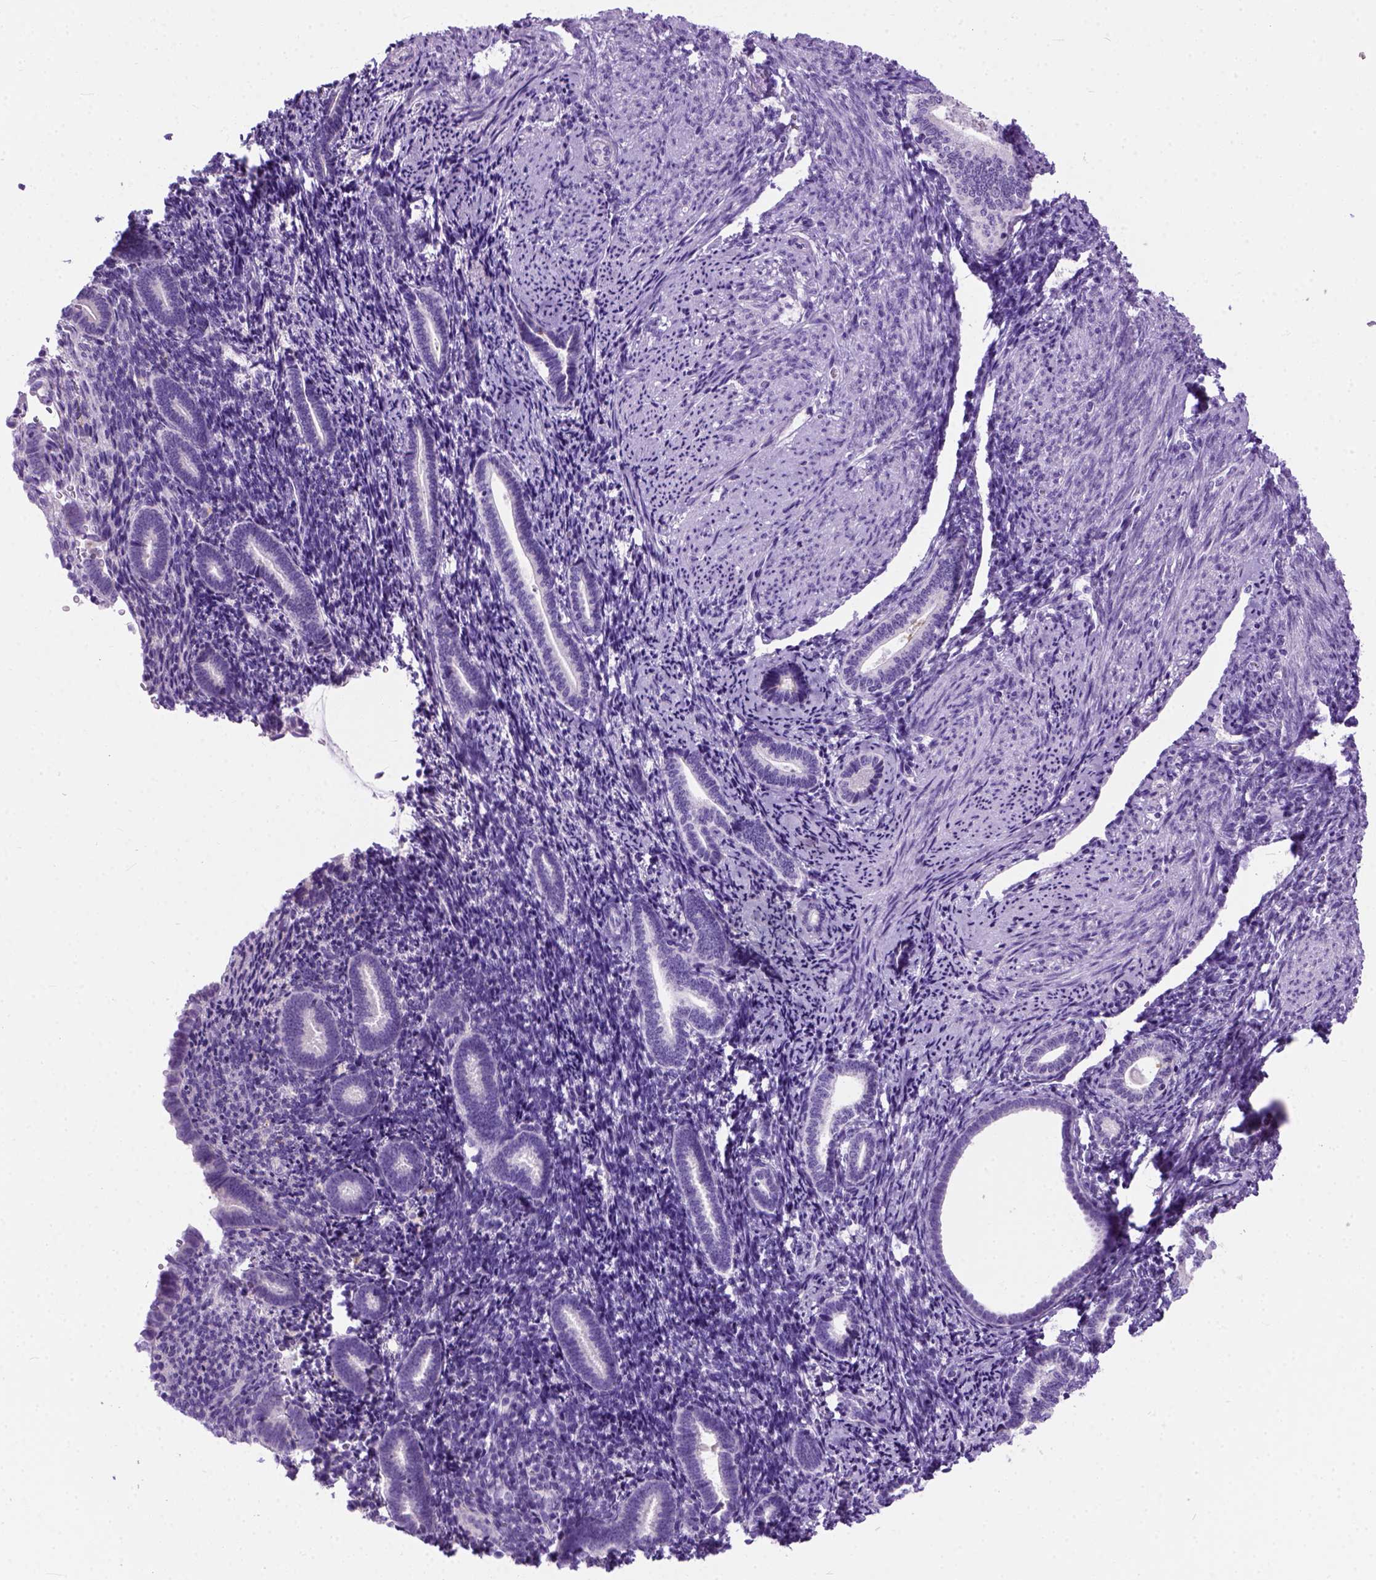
{"staining": {"intensity": "negative", "quantity": "none", "location": "none"}, "tissue": "endometrium", "cell_type": "Cells in endometrial stroma", "image_type": "normal", "snomed": [{"axis": "morphology", "description": "Normal tissue, NOS"}, {"axis": "topography", "description": "Endometrium"}], "caption": "Immunohistochemical staining of unremarkable endometrium reveals no significant expression in cells in endometrial stroma.", "gene": "ODAD3", "patient": {"sex": "female", "age": 57}}